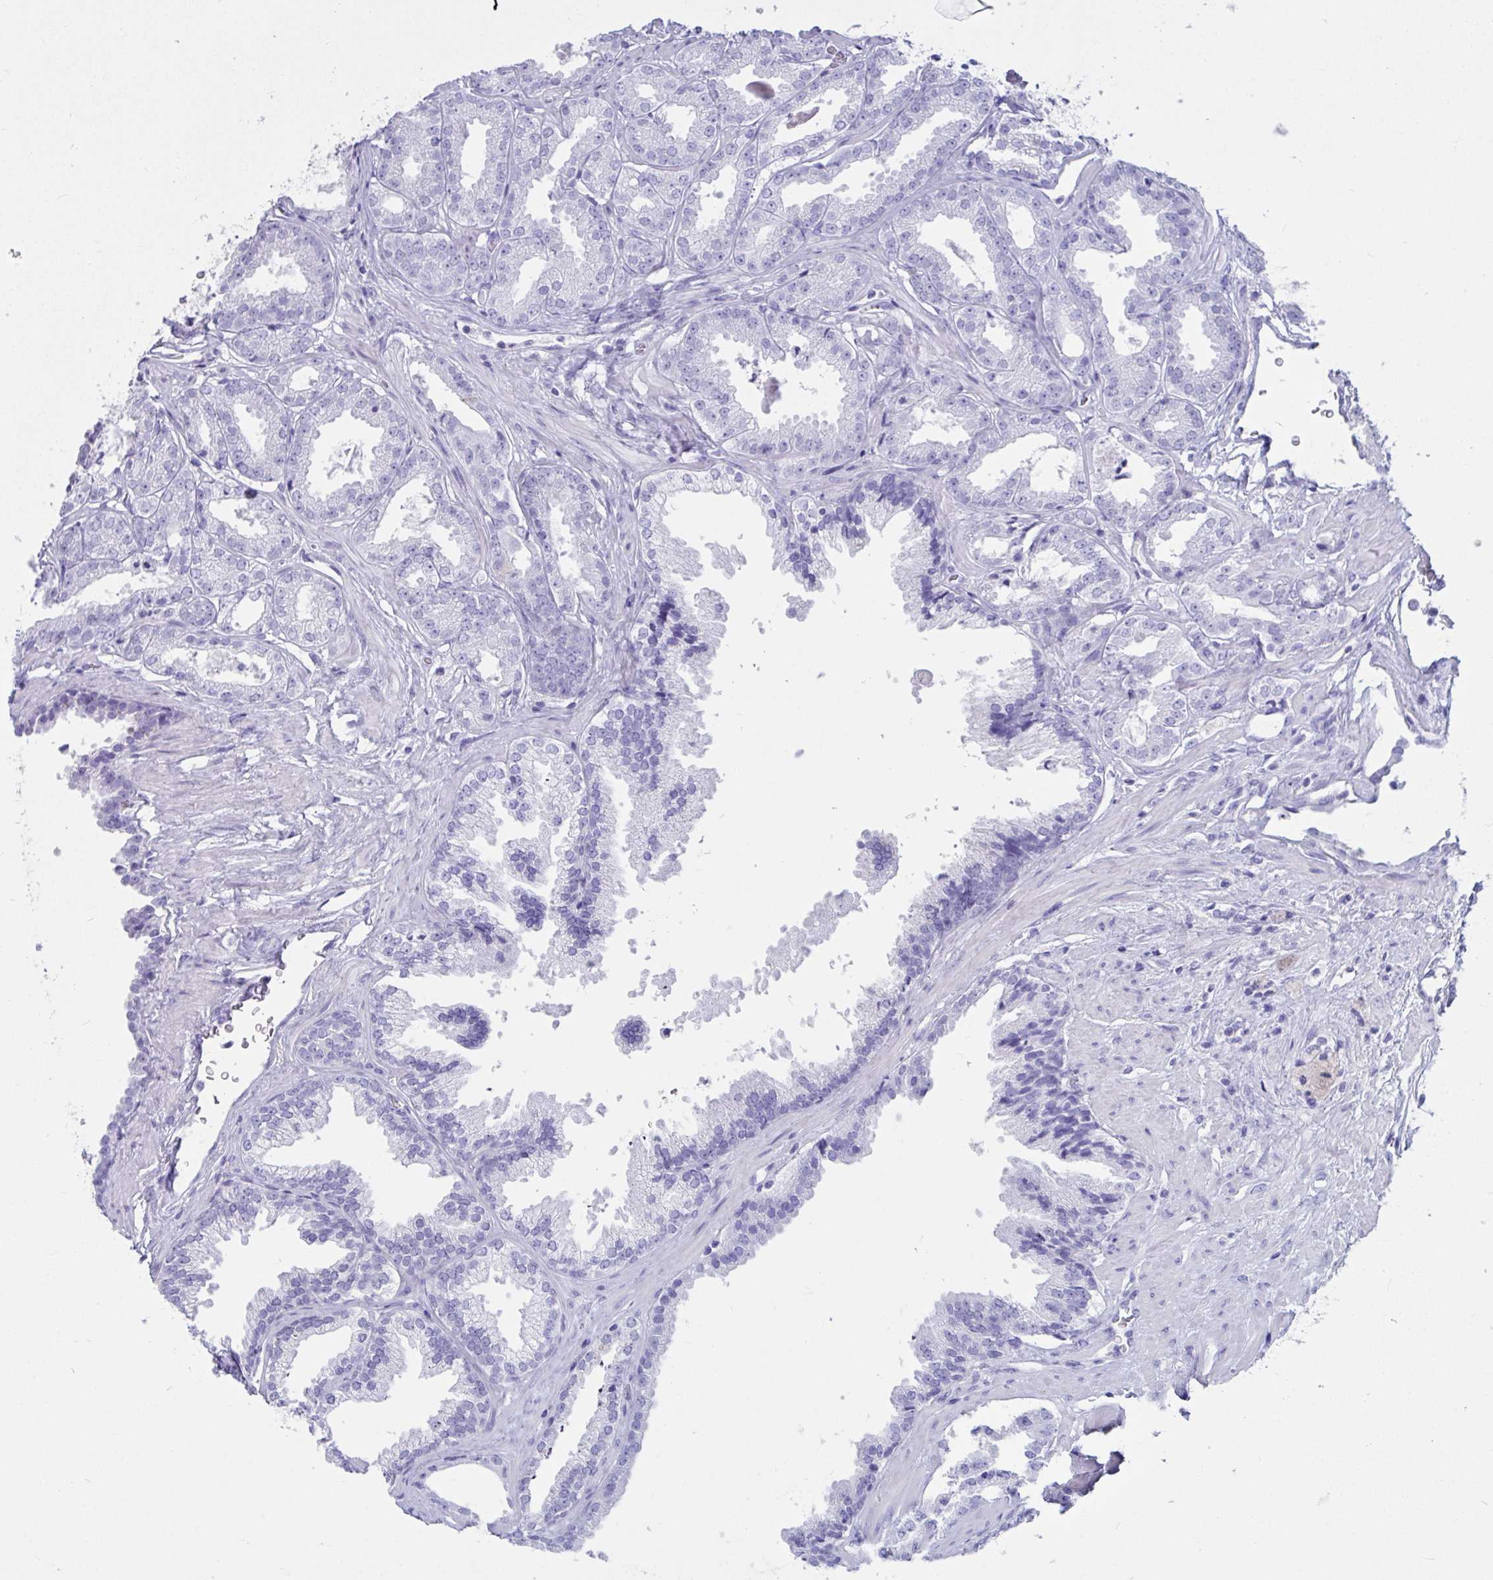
{"staining": {"intensity": "negative", "quantity": "none", "location": "none"}, "tissue": "prostate cancer", "cell_type": "Tumor cells", "image_type": "cancer", "snomed": [{"axis": "morphology", "description": "Adenocarcinoma, Low grade"}, {"axis": "topography", "description": "Prostate"}], "caption": "Image shows no significant protein expression in tumor cells of prostate adenocarcinoma (low-grade).", "gene": "TNNC1", "patient": {"sex": "male", "age": 67}}